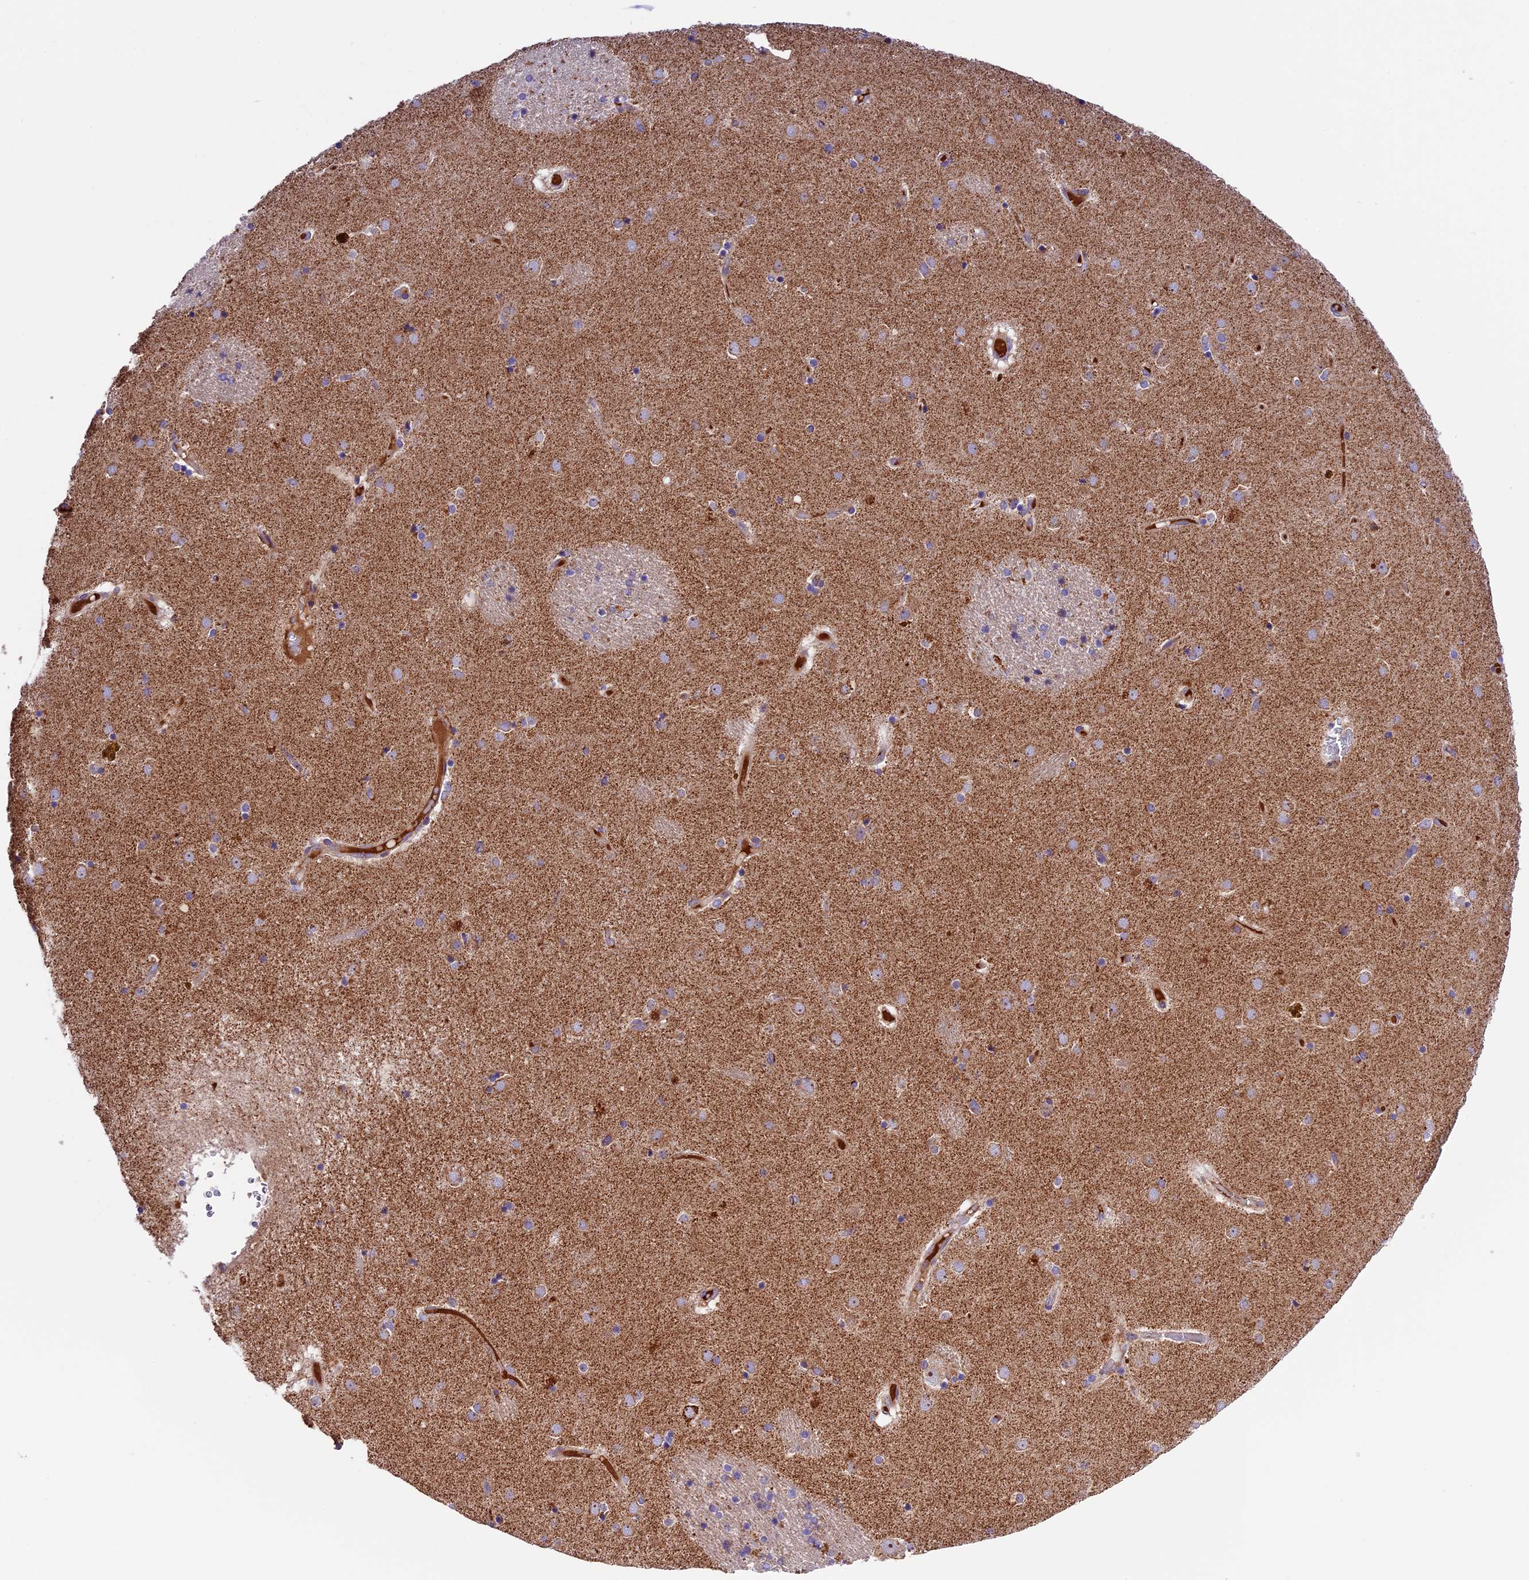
{"staining": {"intensity": "moderate", "quantity": "<25%", "location": "cytoplasmic/membranous"}, "tissue": "caudate", "cell_type": "Glial cells", "image_type": "normal", "snomed": [{"axis": "morphology", "description": "Normal tissue, NOS"}, {"axis": "topography", "description": "Lateral ventricle wall"}], "caption": "Glial cells demonstrate low levels of moderate cytoplasmic/membranous staining in approximately <25% of cells in normal human caudate.", "gene": "METTL22", "patient": {"sex": "male", "age": 70}}